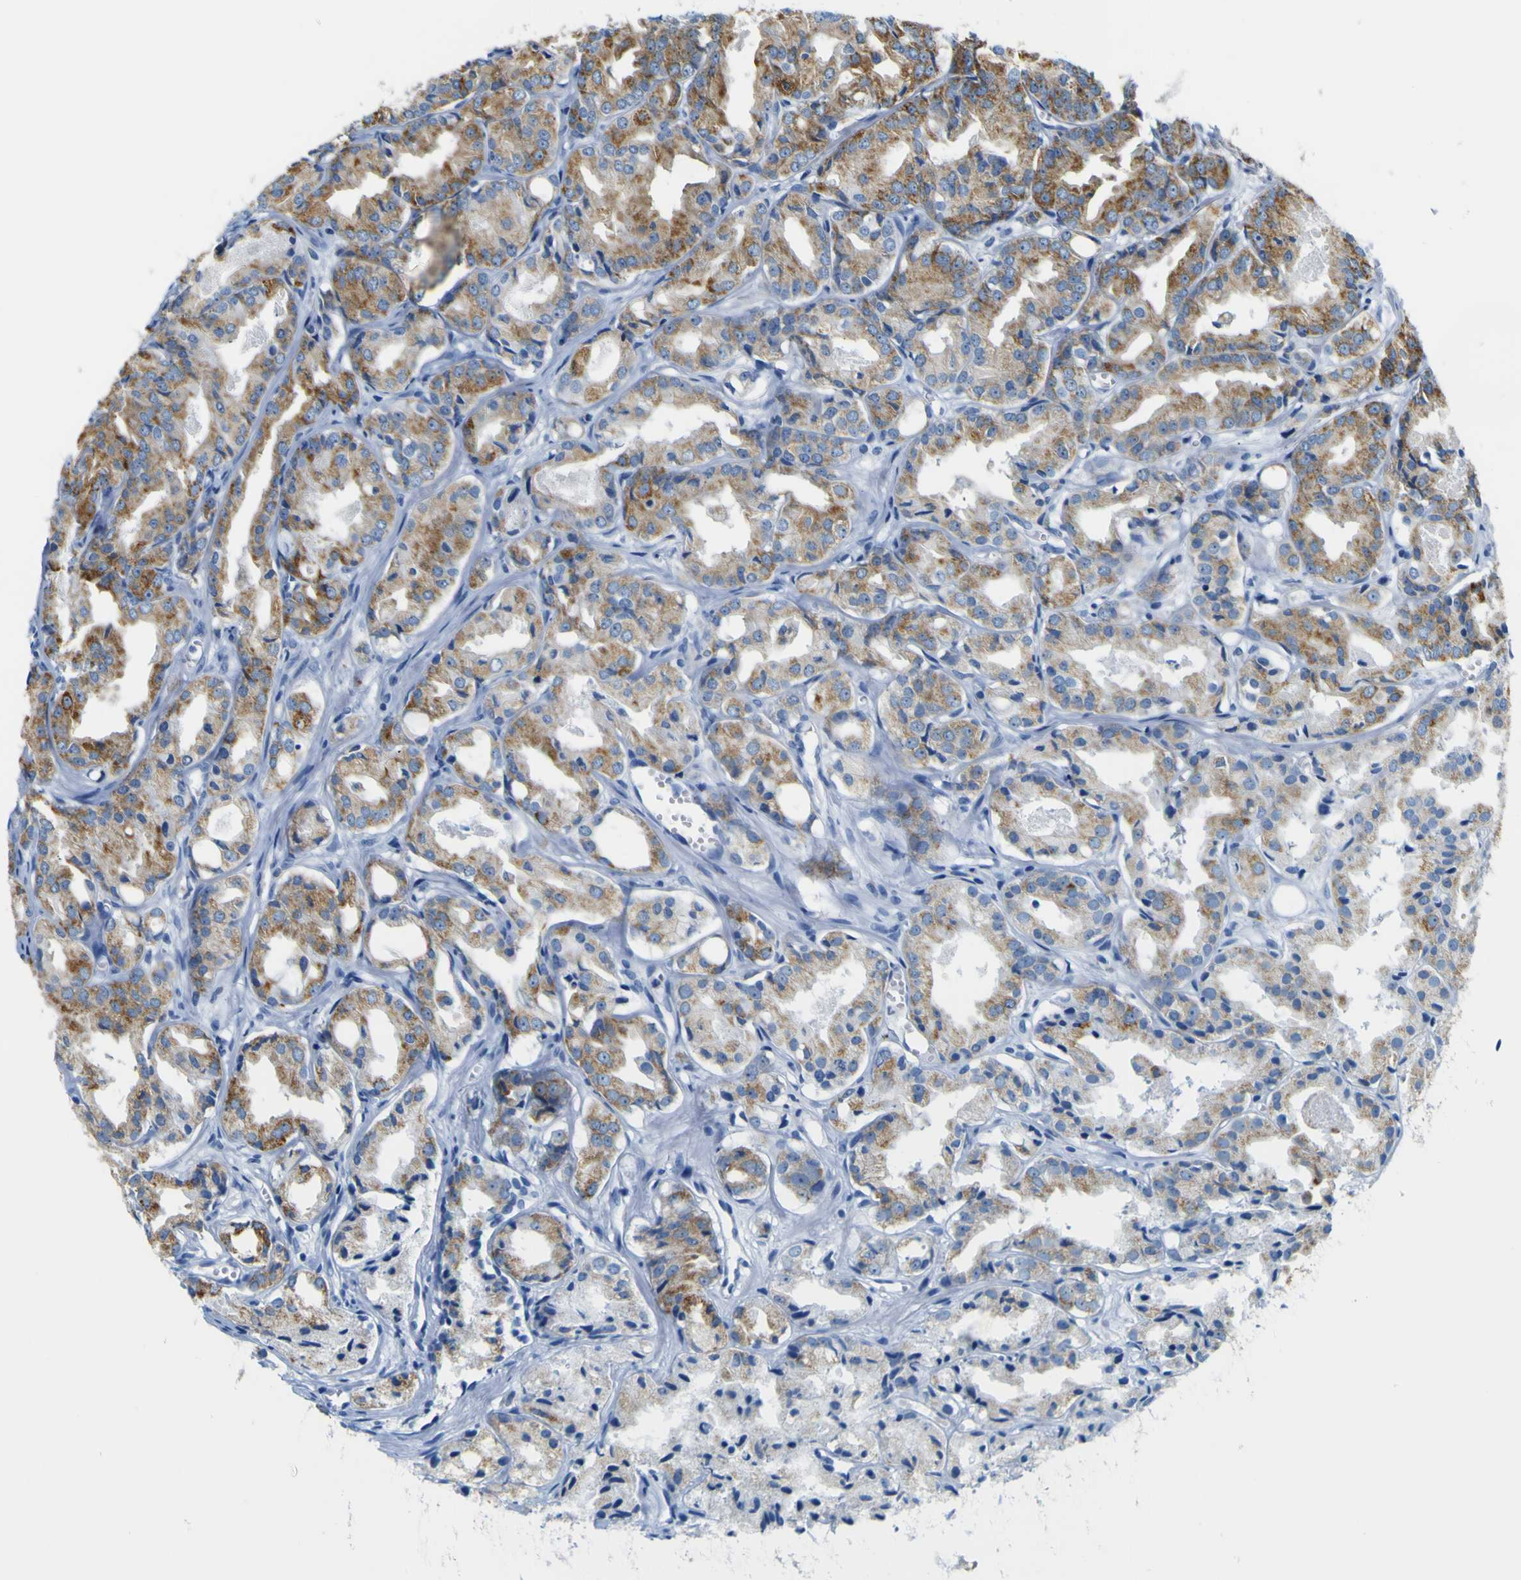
{"staining": {"intensity": "moderate", "quantity": ">75%", "location": "cytoplasmic/membranous"}, "tissue": "prostate cancer", "cell_type": "Tumor cells", "image_type": "cancer", "snomed": [{"axis": "morphology", "description": "Adenocarcinoma, Low grade"}, {"axis": "topography", "description": "Prostate"}], "caption": "Tumor cells display moderate cytoplasmic/membranous positivity in approximately >75% of cells in low-grade adenocarcinoma (prostate). (brown staining indicates protein expression, while blue staining denotes nuclei).", "gene": "ACSL1", "patient": {"sex": "male", "age": 72}}